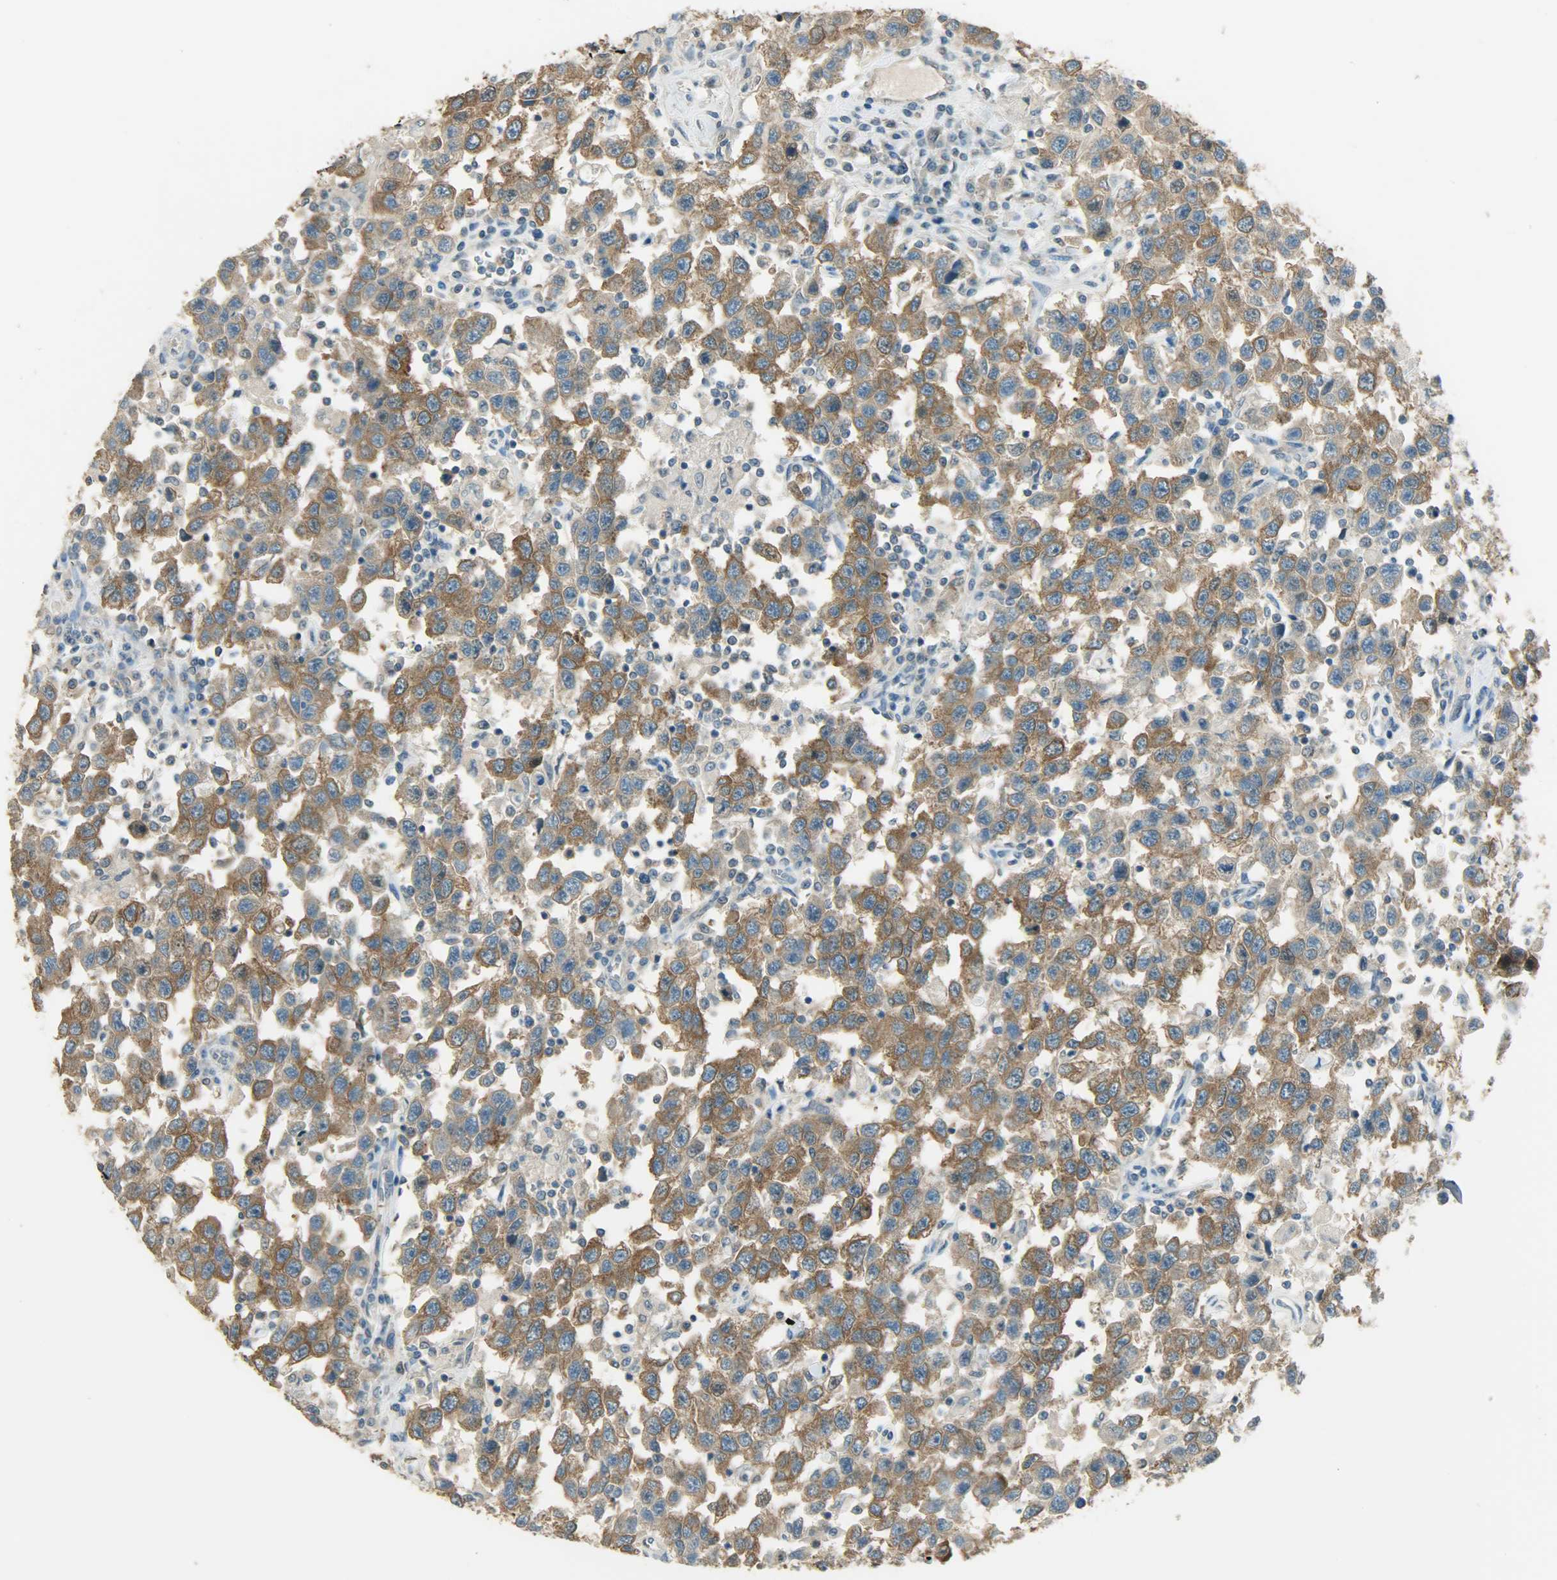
{"staining": {"intensity": "moderate", "quantity": ">75%", "location": "cytoplasmic/membranous"}, "tissue": "testis cancer", "cell_type": "Tumor cells", "image_type": "cancer", "snomed": [{"axis": "morphology", "description": "Seminoma, NOS"}, {"axis": "topography", "description": "Testis"}], "caption": "Testis cancer (seminoma) stained with a brown dye displays moderate cytoplasmic/membranous positive staining in approximately >75% of tumor cells.", "gene": "PRMT5", "patient": {"sex": "male", "age": 41}}